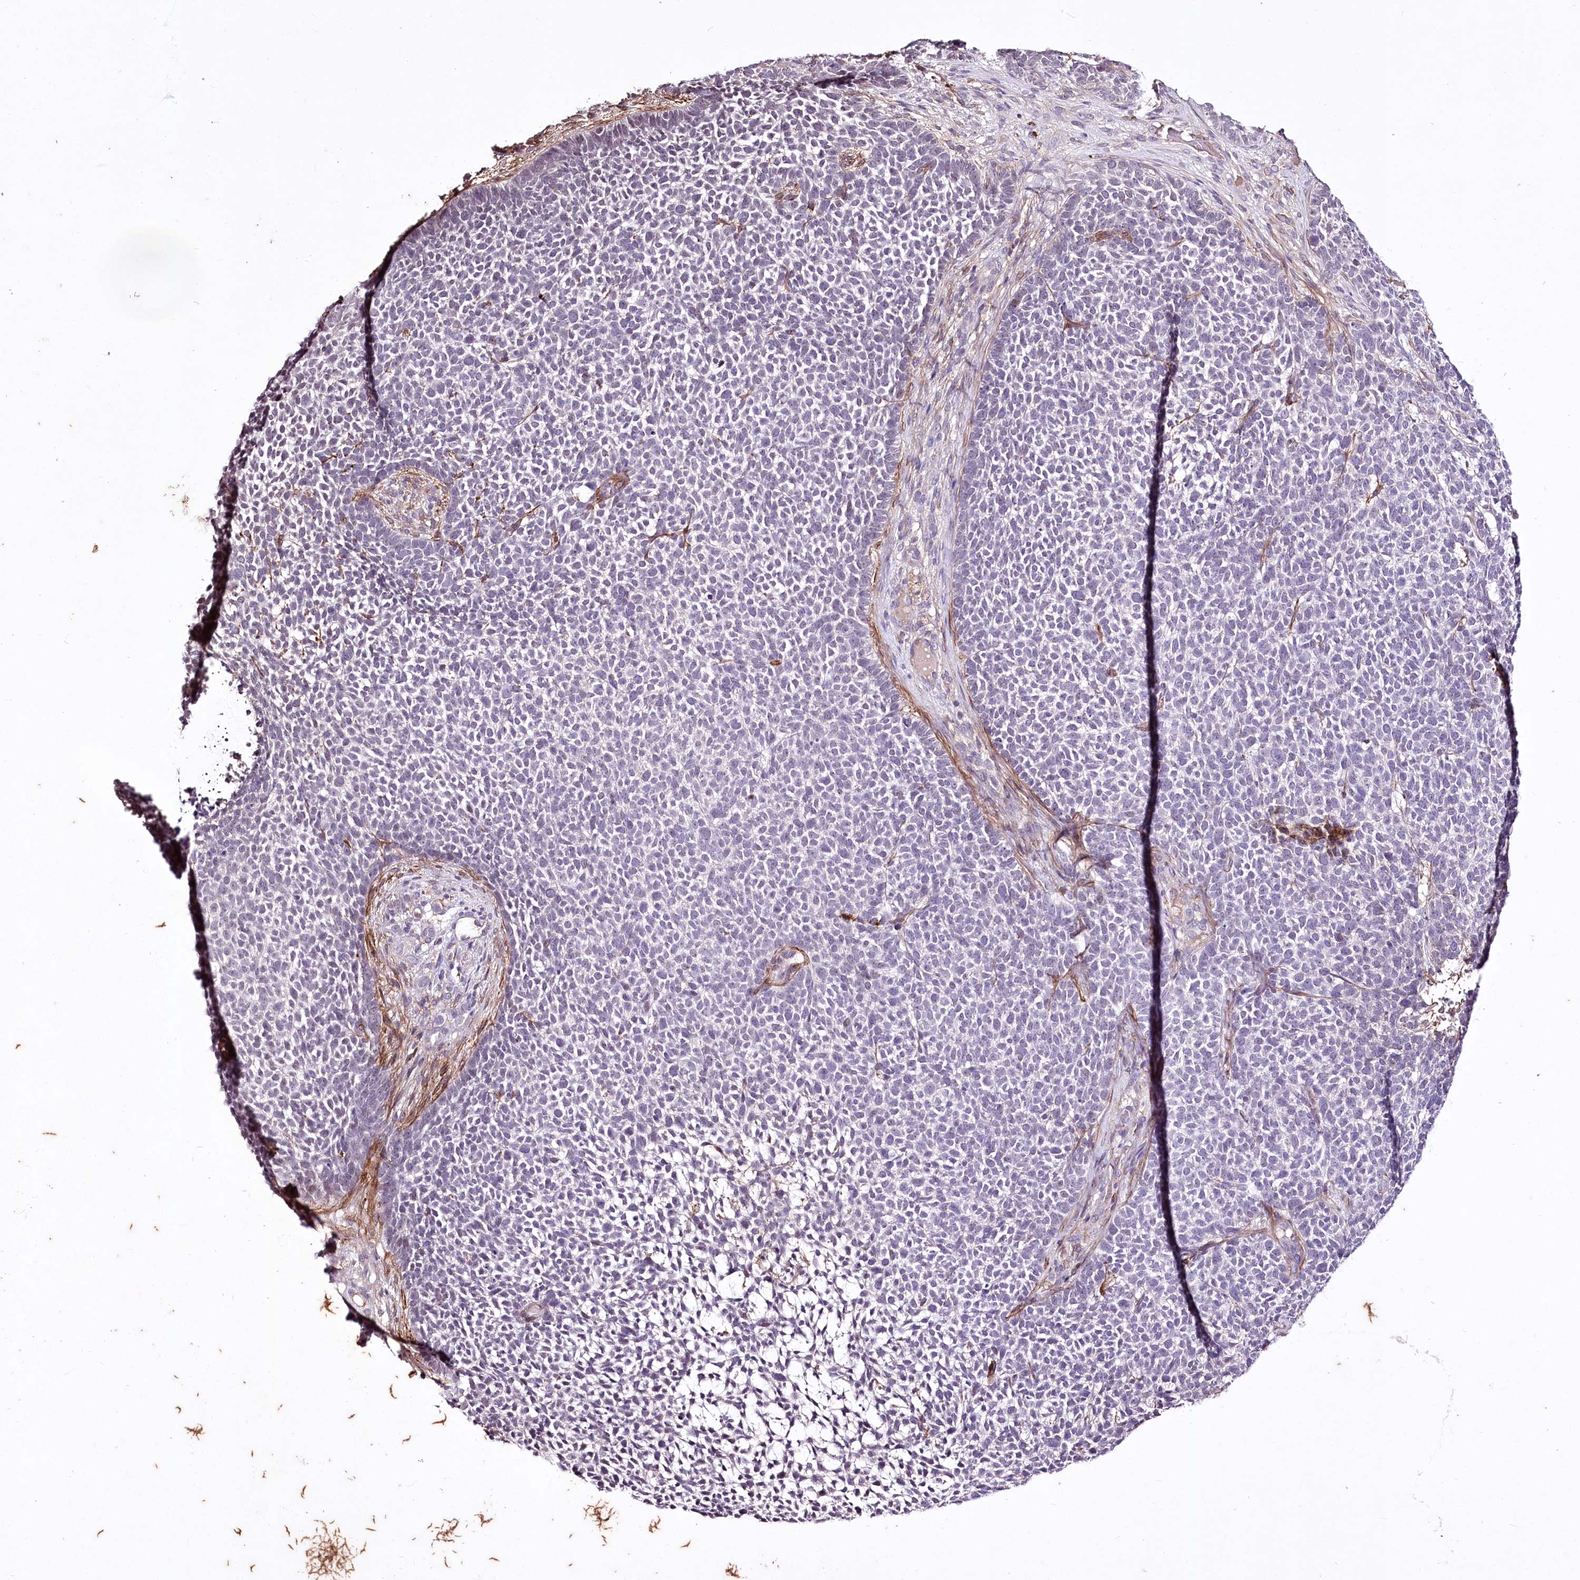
{"staining": {"intensity": "negative", "quantity": "none", "location": "none"}, "tissue": "skin cancer", "cell_type": "Tumor cells", "image_type": "cancer", "snomed": [{"axis": "morphology", "description": "Basal cell carcinoma"}, {"axis": "topography", "description": "Skin"}], "caption": "Immunohistochemical staining of human skin basal cell carcinoma exhibits no significant expression in tumor cells.", "gene": "ENPP1", "patient": {"sex": "female", "age": 84}}